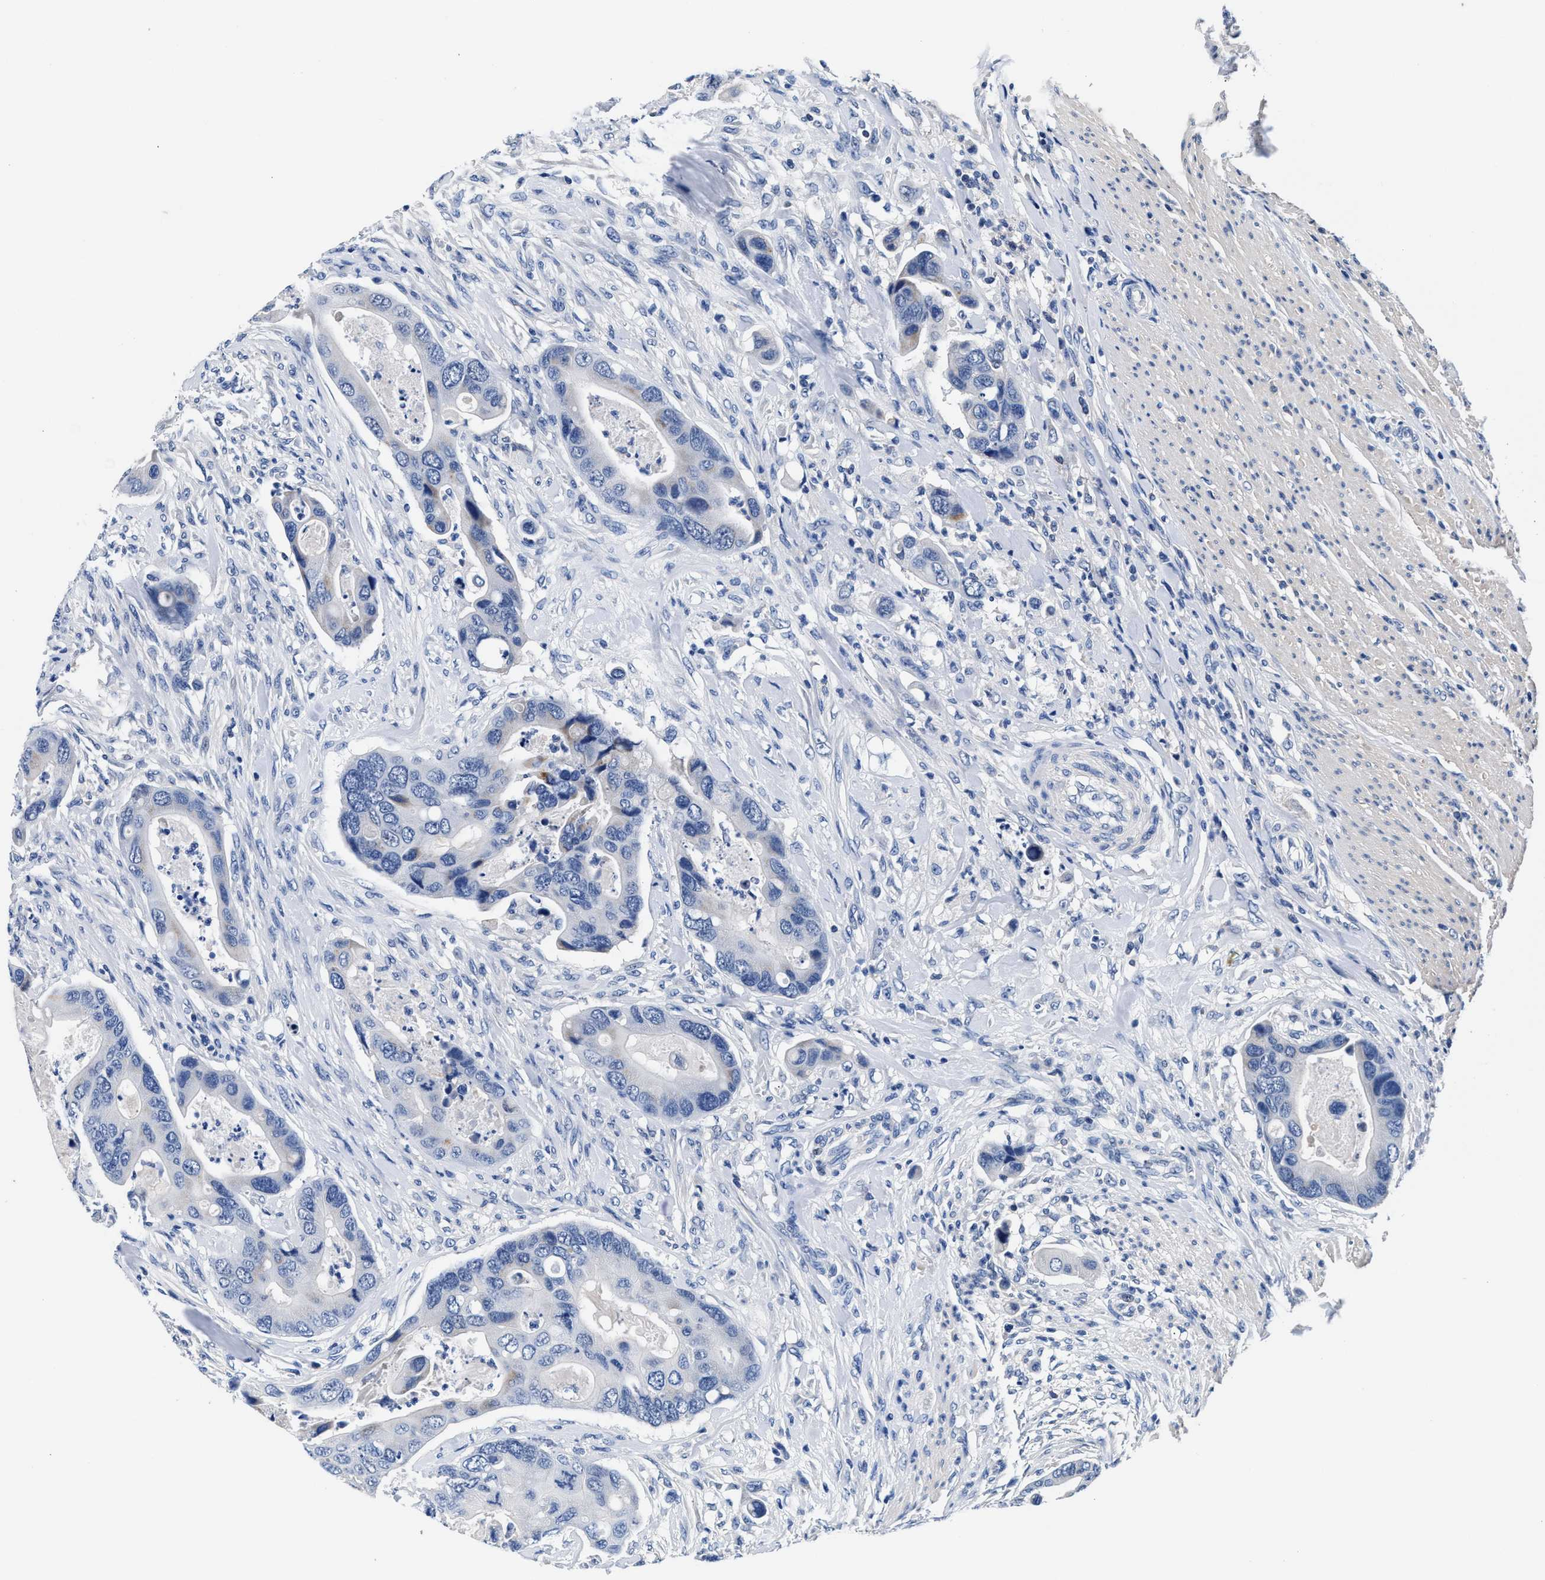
{"staining": {"intensity": "negative", "quantity": "none", "location": "none"}, "tissue": "colorectal cancer", "cell_type": "Tumor cells", "image_type": "cancer", "snomed": [{"axis": "morphology", "description": "Adenocarcinoma, NOS"}, {"axis": "topography", "description": "Rectum"}], "caption": "The image exhibits no staining of tumor cells in colorectal cancer.", "gene": "GSTM1", "patient": {"sex": "female", "age": 57}}